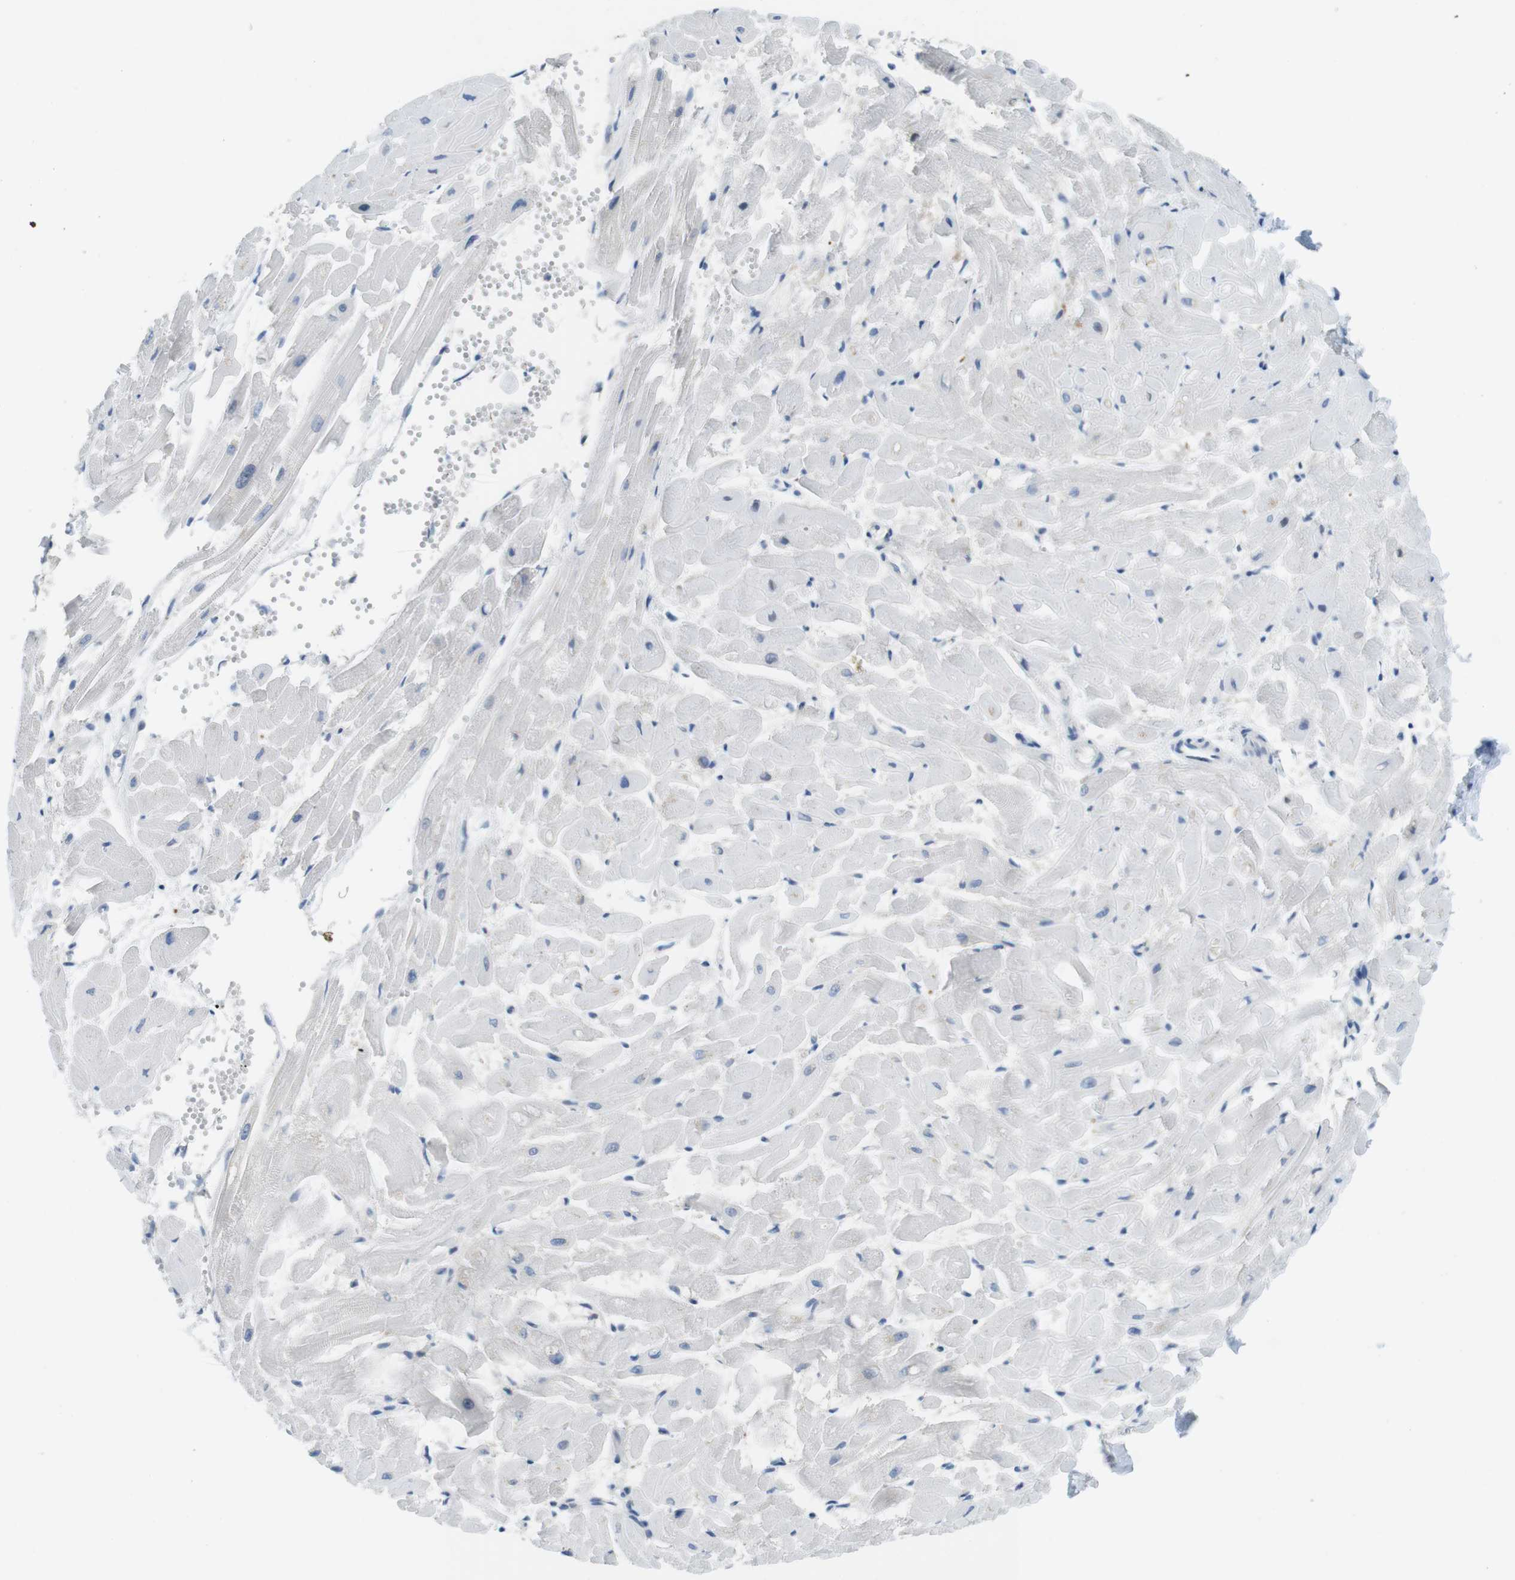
{"staining": {"intensity": "weak", "quantity": "<25%", "location": "cytoplasmic/membranous"}, "tissue": "heart muscle", "cell_type": "Cardiomyocytes", "image_type": "normal", "snomed": [{"axis": "morphology", "description": "Normal tissue, NOS"}, {"axis": "topography", "description": "Heart"}], "caption": "IHC image of normal heart muscle stained for a protein (brown), which displays no positivity in cardiomyocytes.", "gene": "CASP2", "patient": {"sex": "female", "age": 19}}